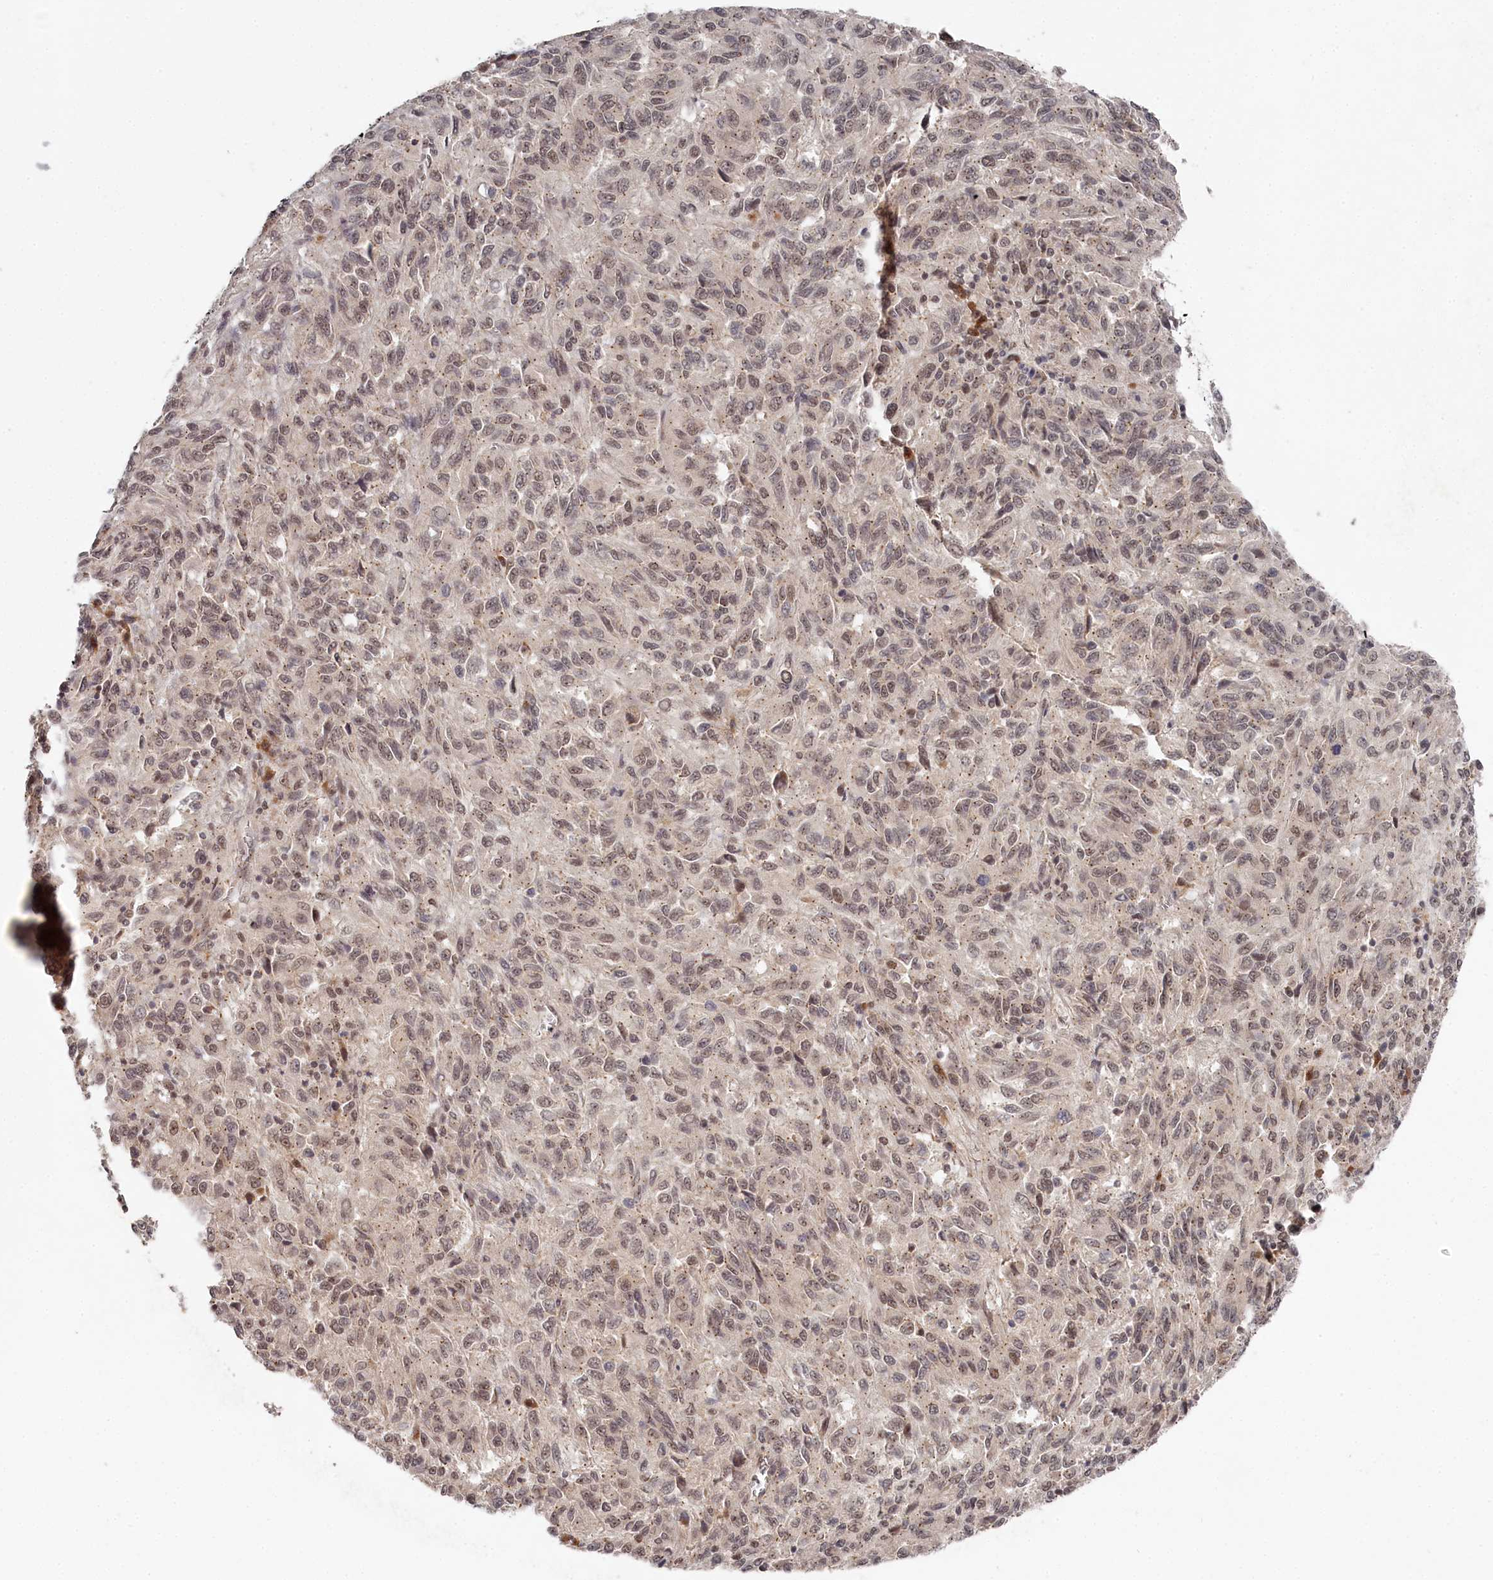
{"staining": {"intensity": "weak", "quantity": "<25%", "location": "nuclear"}, "tissue": "melanoma", "cell_type": "Tumor cells", "image_type": "cancer", "snomed": [{"axis": "morphology", "description": "Malignant melanoma, Metastatic site"}, {"axis": "topography", "description": "Lung"}], "caption": "This is an IHC photomicrograph of malignant melanoma (metastatic site). There is no staining in tumor cells.", "gene": "EXOSC1", "patient": {"sex": "male", "age": 64}}